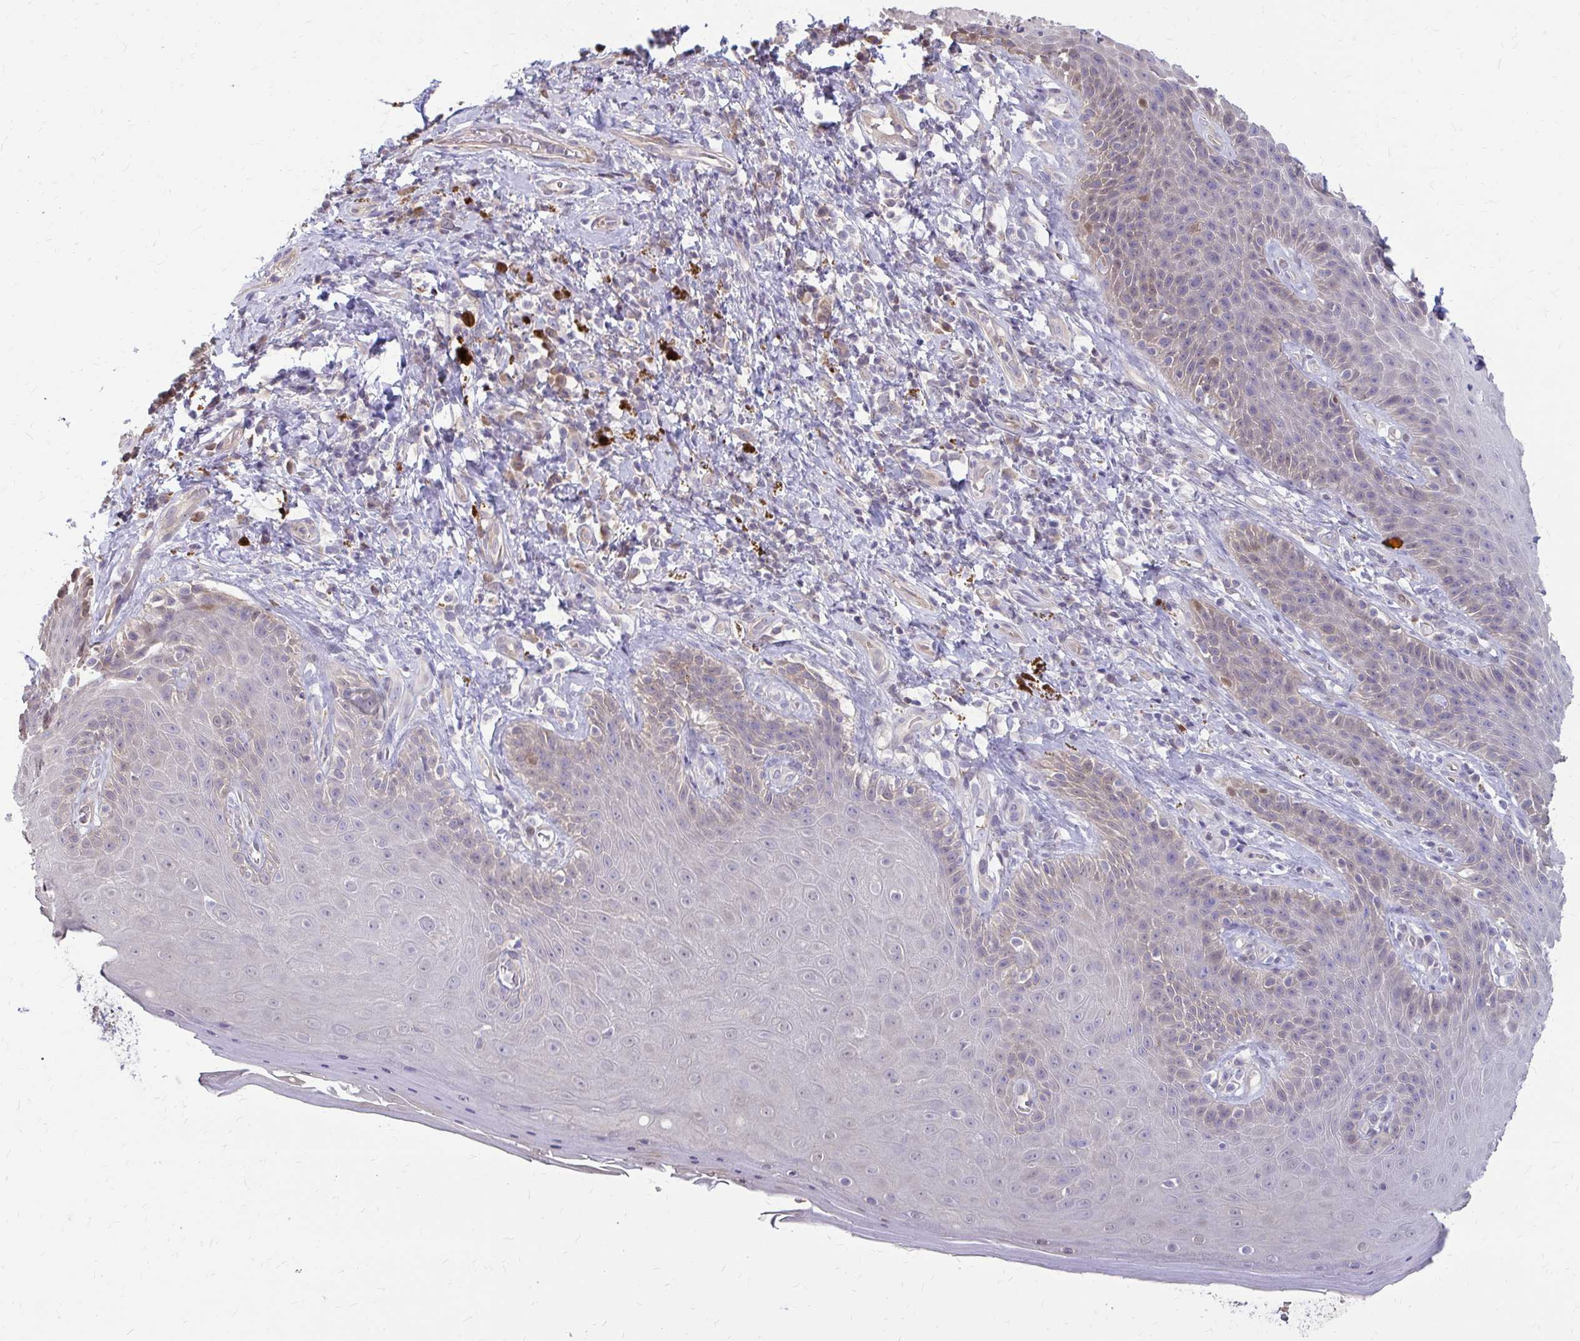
{"staining": {"intensity": "weak", "quantity": "<25%", "location": "cytoplasmic/membranous"}, "tissue": "skin", "cell_type": "Epidermal cells", "image_type": "normal", "snomed": [{"axis": "morphology", "description": "Normal tissue, NOS"}, {"axis": "topography", "description": "Anal"}, {"axis": "topography", "description": "Peripheral nerve tissue"}], "caption": "IHC image of normal human skin stained for a protein (brown), which reveals no staining in epidermal cells.", "gene": "IFI44L", "patient": {"sex": "male", "age": 53}}